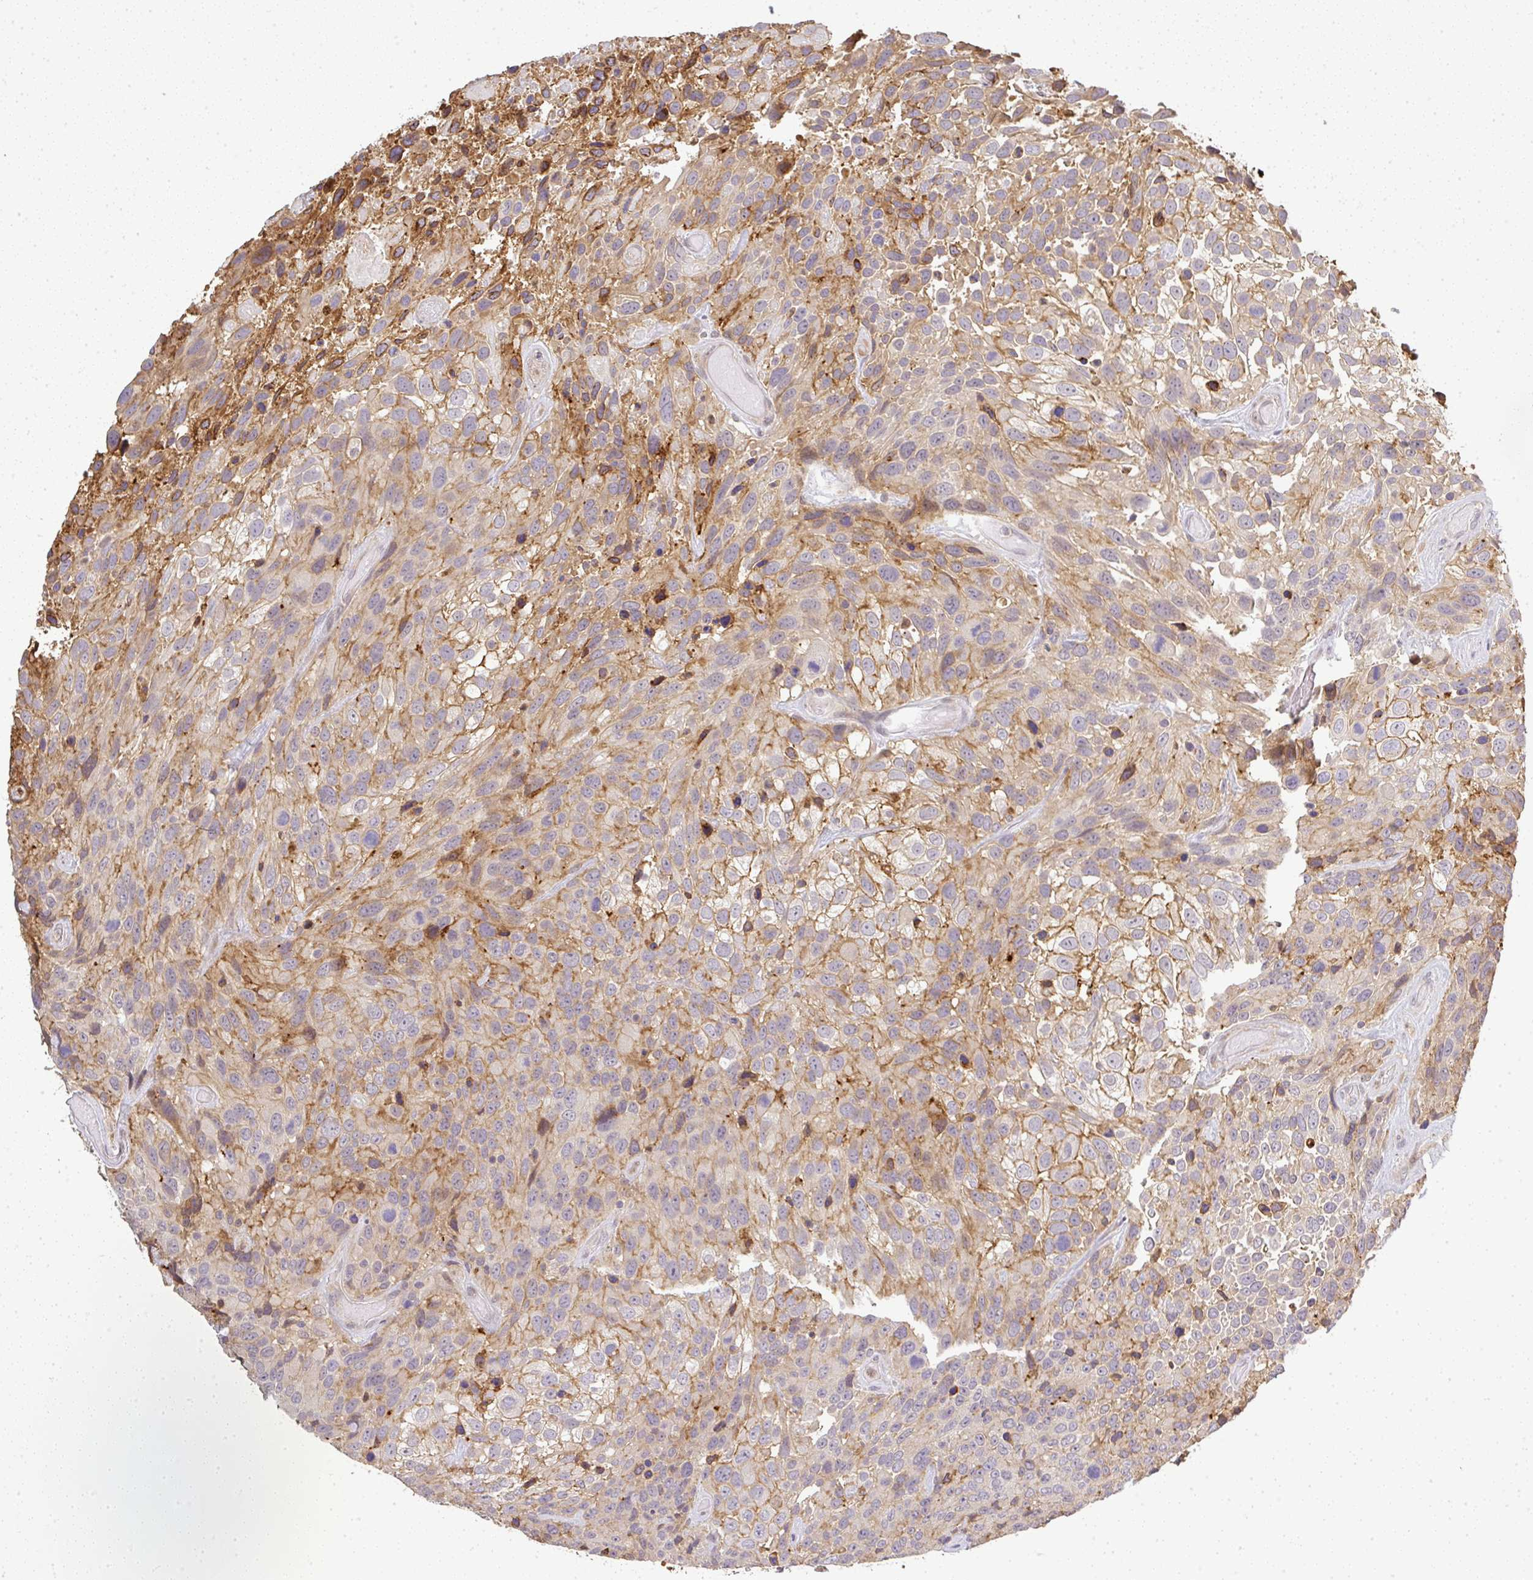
{"staining": {"intensity": "weak", "quantity": ">75%", "location": "cytoplasmic/membranous"}, "tissue": "urothelial cancer", "cell_type": "Tumor cells", "image_type": "cancer", "snomed": [{"axis": "morphology", "description": "Urothelial carcinoma, High grade"}, {"axis": "topography", "description": "Urinary bladder"}], "caption": "Weak cytoplasmic/membranous staining is seen in about >75% of tumor cells in urothelial cancer. The staining is performed using DAB (3,3'-diaminobenzidine) brown chromogen to label protein expression. The nuclei are counter-stained blue using hematoxylin.", "gene": "FAM153A", "patient": {"sex": "female", "age": 70}}